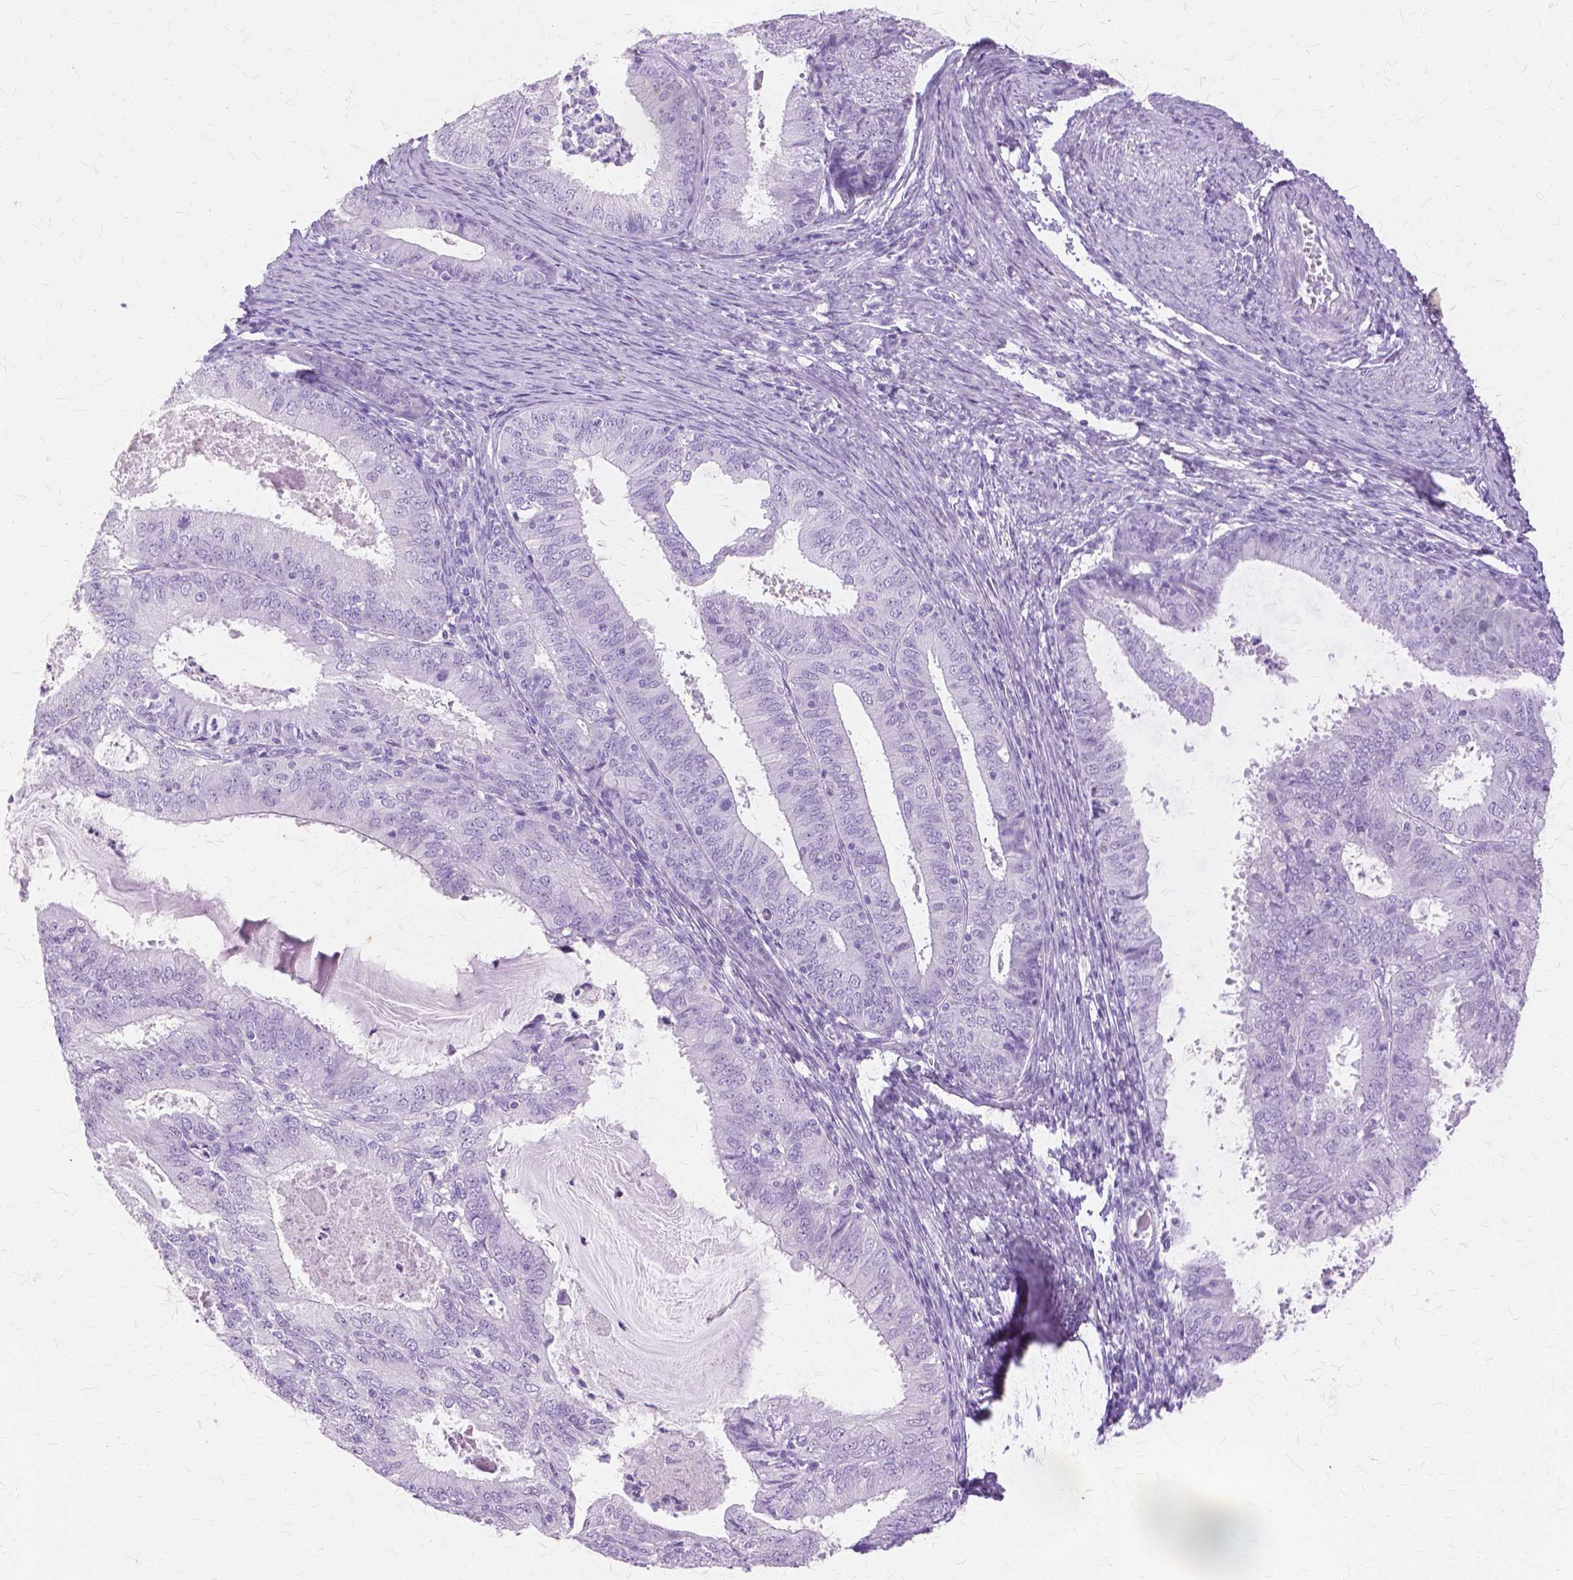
{"staining": {"intensity": "negative", "quantity": "none", "location": "none"}, "tissue": "endometrial cancer", "cell_type": "Tumor cells", "image_type": "cancer", "snomed": [{"axis": "morphology", "description": "Adenocarcinoma, NOS"}, {"axis": "topography", "description": "Endometrium"}], "caption": "High magnification brightfield microscopy of endometrial cancer (adenocarcinoma) stained with DAB (3,3'-diaminobenzidine) (brown) and counterstained with hematoxylin (blue): tumor cells show no significant staining. (IHC, brightfield microscopy, high magnification).", "gene": "TGM1", "patient": {"sex": "female", "age": 57}}